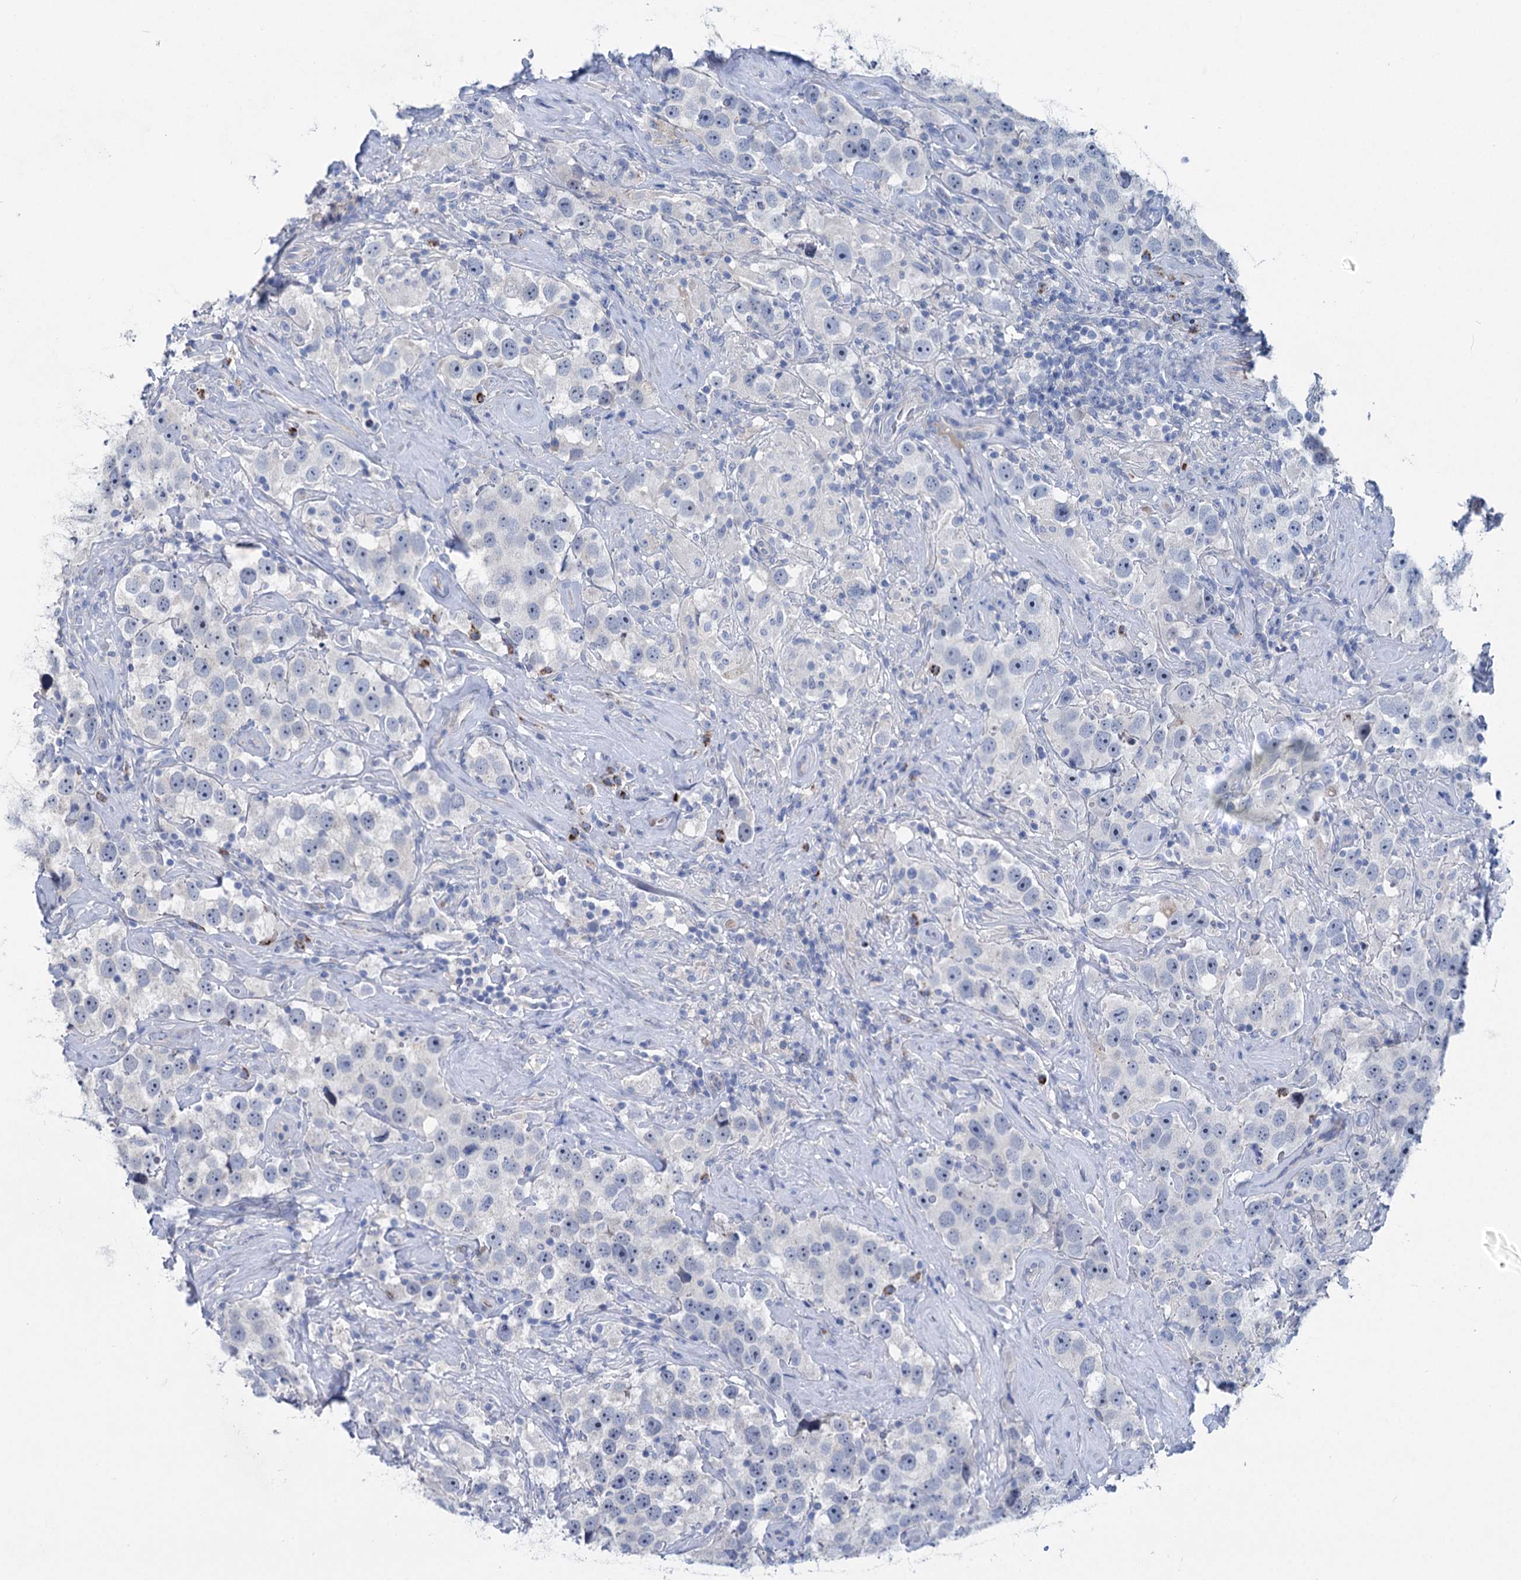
{"staining": {"intensity": "negative", "quantity": "none", "location": "none"}, "tissue": "testis cancer", "cell_type": "Tumor cells", "image_type": "cancer", "snomed": [{"axis": "morphology", "description": "Seminoma, NOS"}, {"axis": "topography", "description": "Testis"}], "caption": "Seminoma (testis) stained for a protein using immunohistochemistry displays no positivity tumor cells.", "gene": "CHDH", "patient": {"sex": "male", "age": 49}}